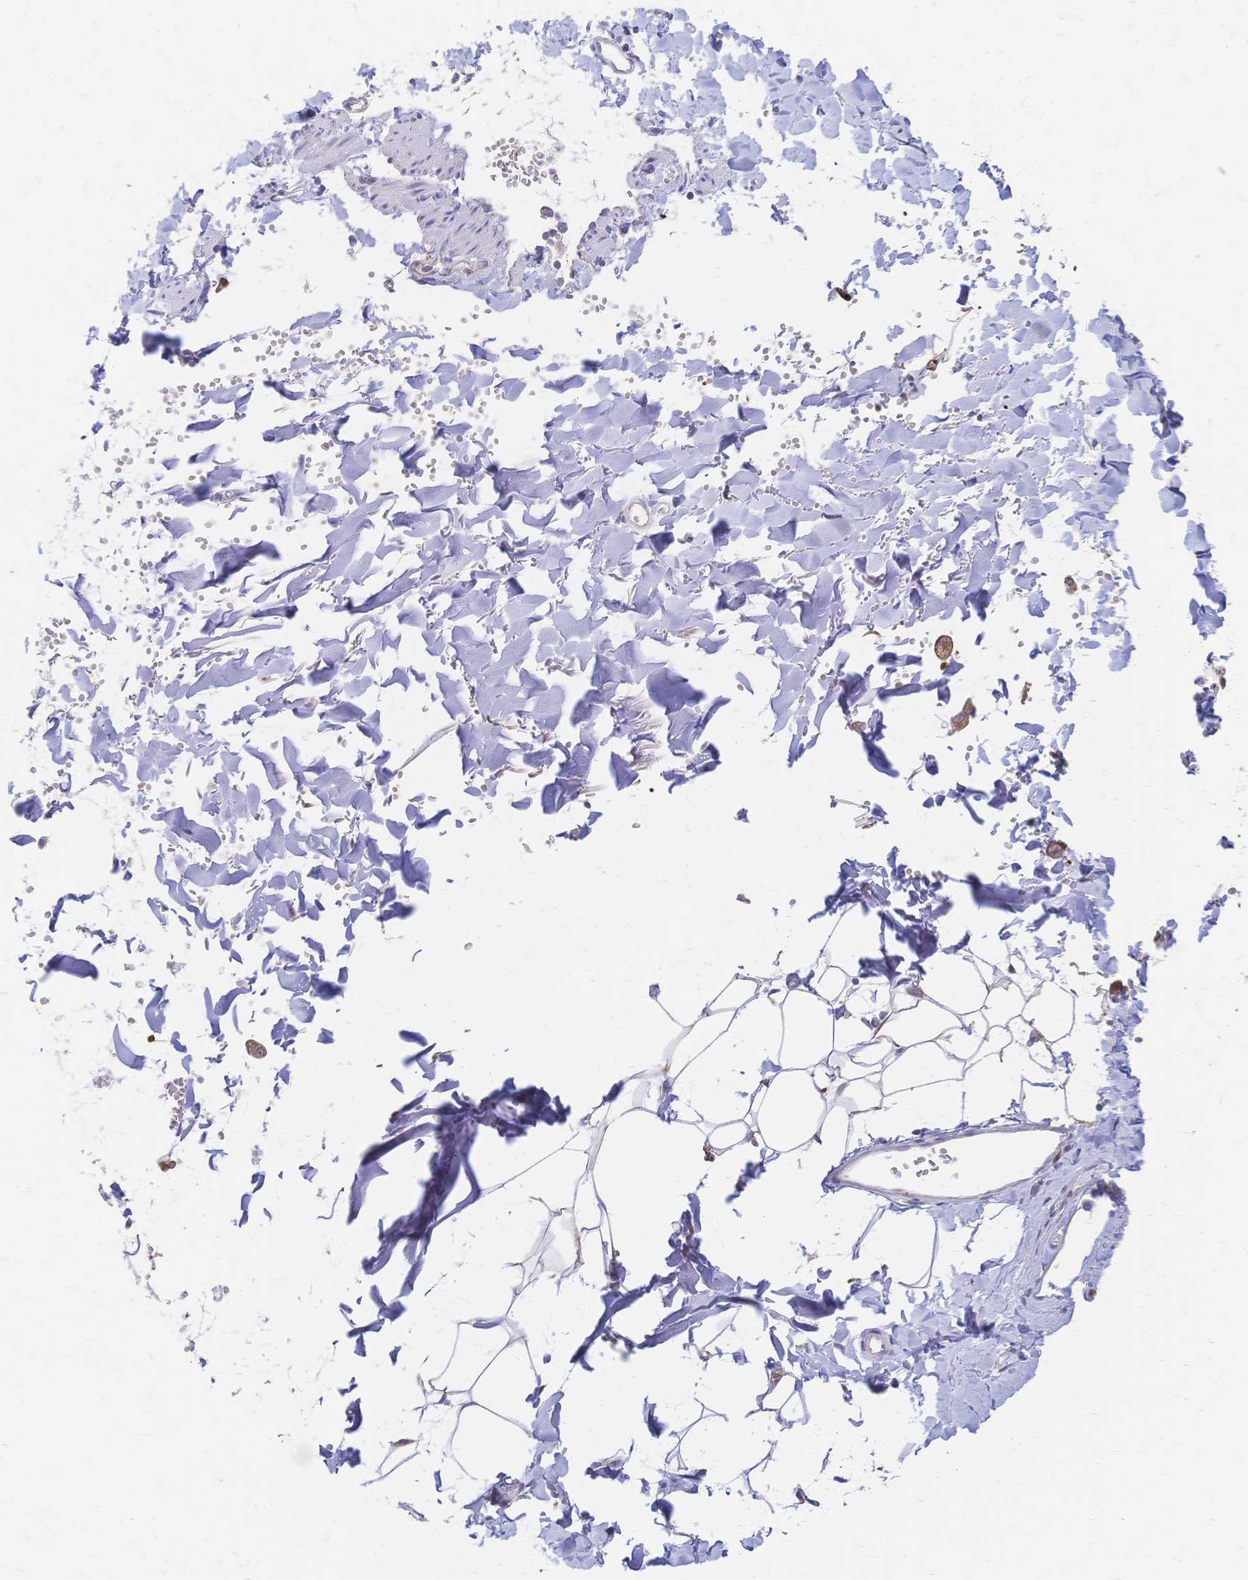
{"staining": {"intensity": "moderate", "quantity": "25%-75%", "location": "cytoplasmic/membranous"}, "tissue": "adipose tissue", "cell_type": "Adipocytes", "image_type": "normal", "snomed": [{"axis": "morphology", "description": "Normal tissue, NOS"}, {"axis": "topography", "description": "Cartilage tissue"}, {"axis": "topography", "description": "Bronchus"}, {"axis": "topography", "description": "Peripheral nerve tissue"}], "caption": "Immunohistochemistry photomicrograph of normal adipose tissue: adipose tissue stained using IHC displays medium levels of moderate protein expression localized specifically in the cytoplasmic/membranous of adipocytes, appearing as a cytoplasmic/membranous brown color.", "gene": "CYB5A", "patient": {"sex": "female", "age": 59}}